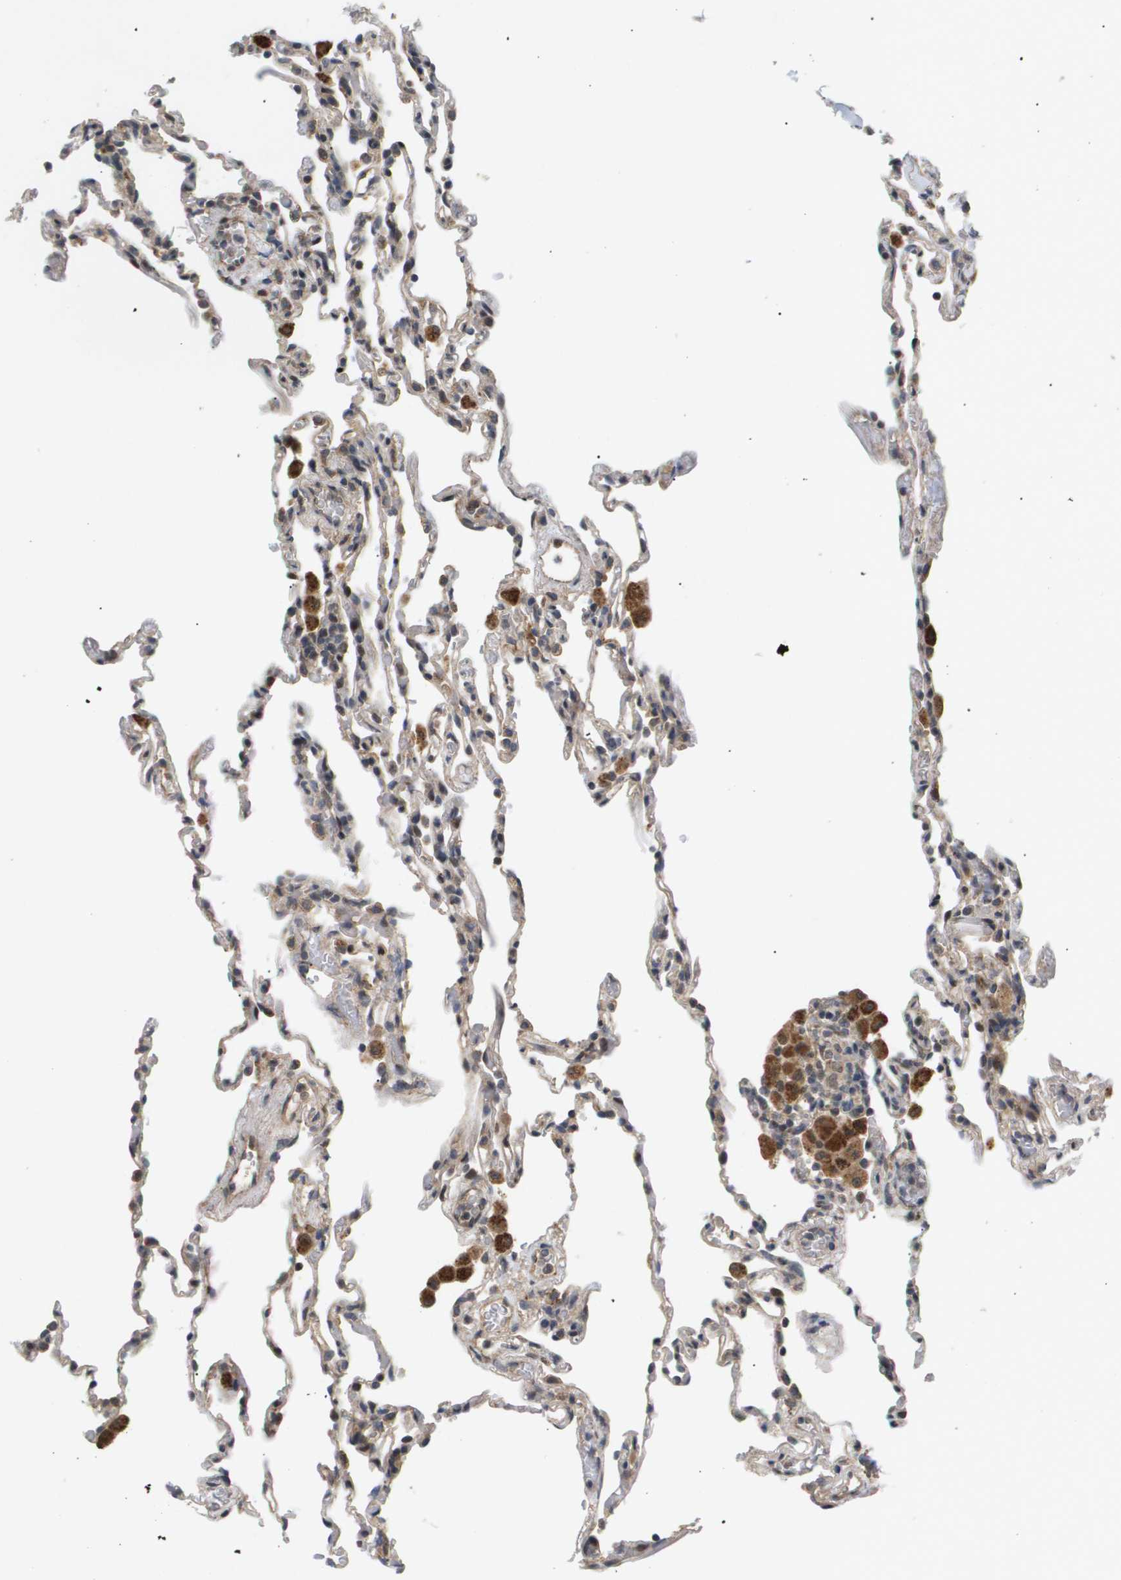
{"staining": {"intensity": "weak", "quantity": ">75%", "location": "cytoplasmic/membranous"}, "tissue": "lung", "cell_type": "Alveolar cells", "image_type": "normal", "snomed": [{"axis": "morphology", "description": "Normal tissue, NOS"}, {"axis": "topography", "description": "Lung"}], "caption": "IHC (DAB (3,3'-diaminobenzidine)) staining of normal human lung exhibits weak cytoplasmic/membranous protein expression in approximately >75% of alveolar cells.", "gene": "PDGFB", "patient": {"sex": "male", "age": 59}}